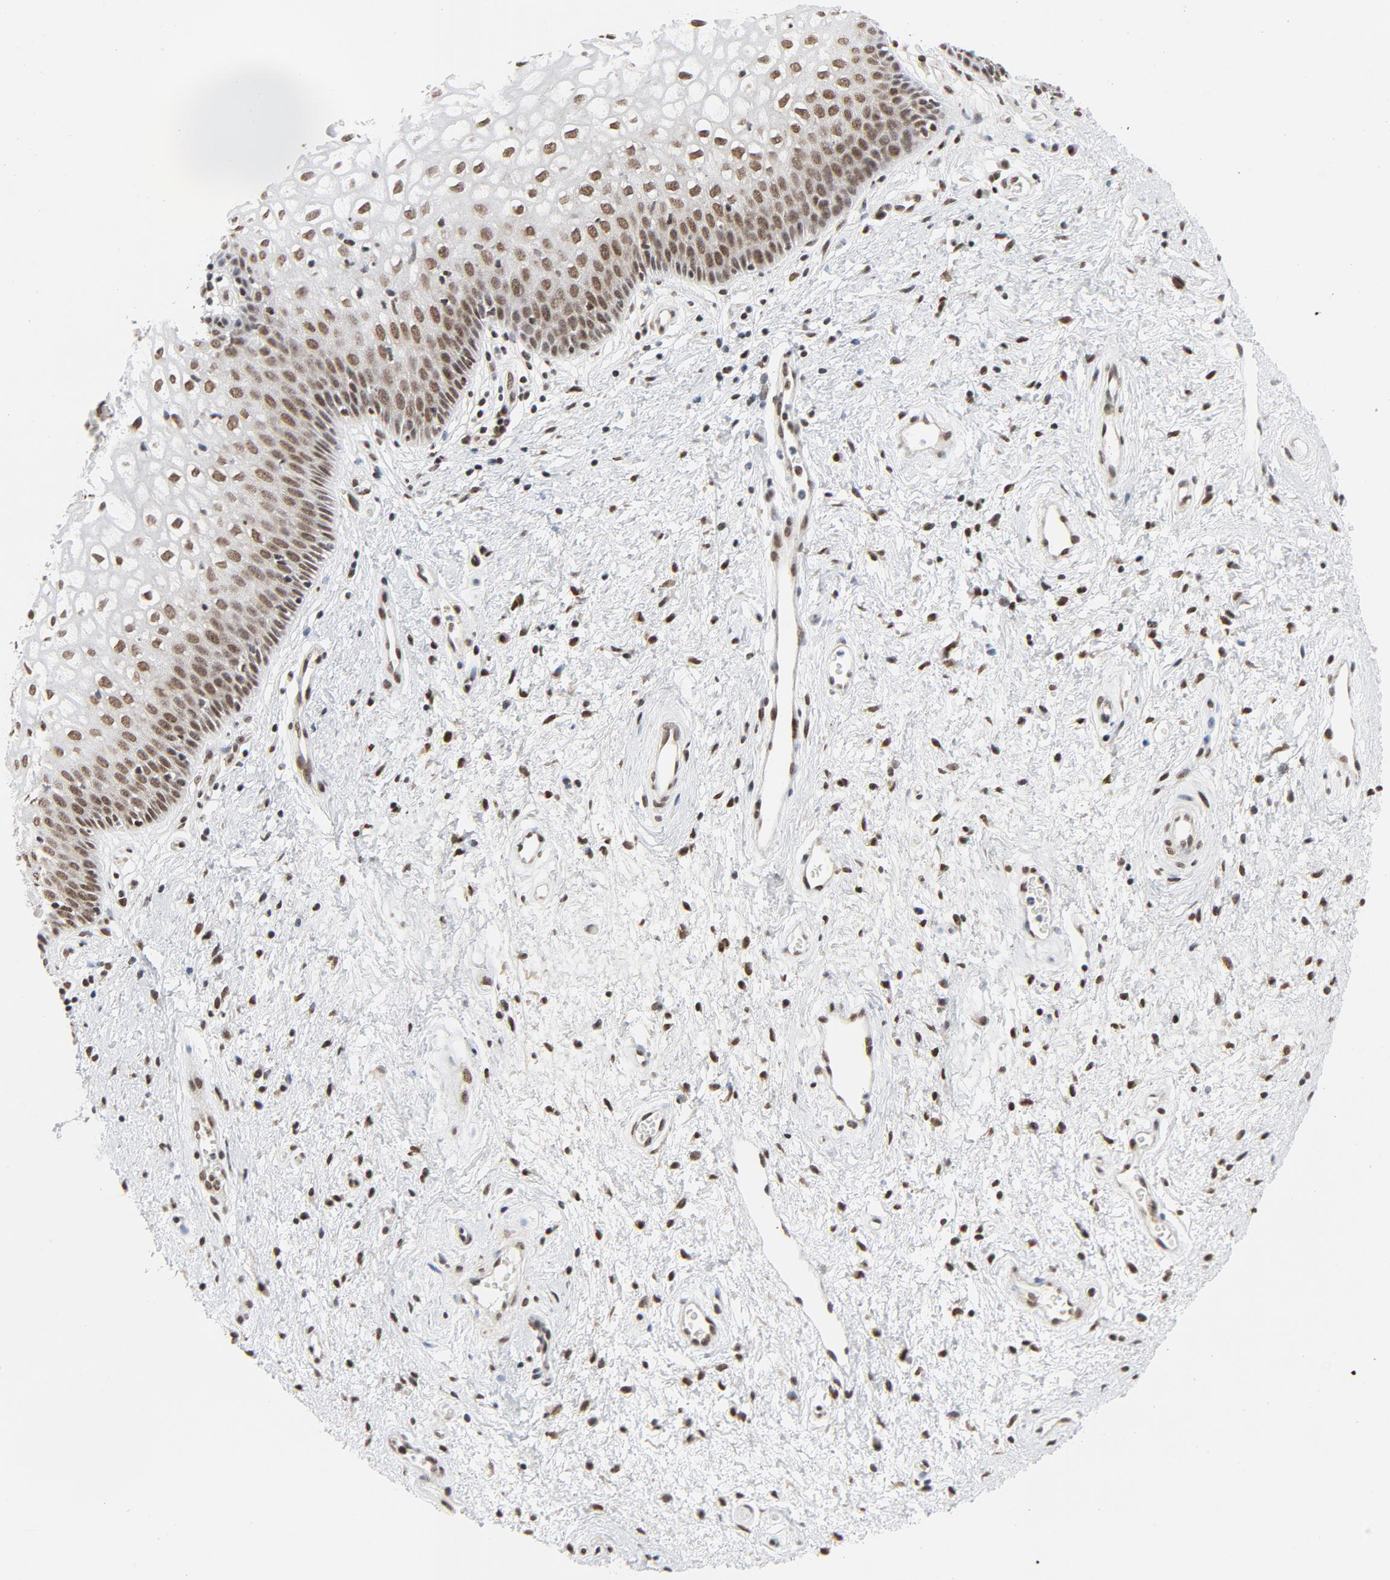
{"staining": {"intensity": "moderate", "quantity": ">75%", "location": "nuclear"}, "tissue": "vagina", "cell_type": "Squamous epithelial cells", "image_type": "normal", "snomed": [{"axis": "morphology", "description": "Normal tissue, NOS"}, {"axis": "topography", "description": "Vagina"}], "caption": "DAB immunohistochemical staining of unremarkable human vagina shows moderate nuclear protein positivity in approximately >75% of squamous epithelial cells.", "gene": "ERCC1", "patient": {"sex": "female", "age": 34}}